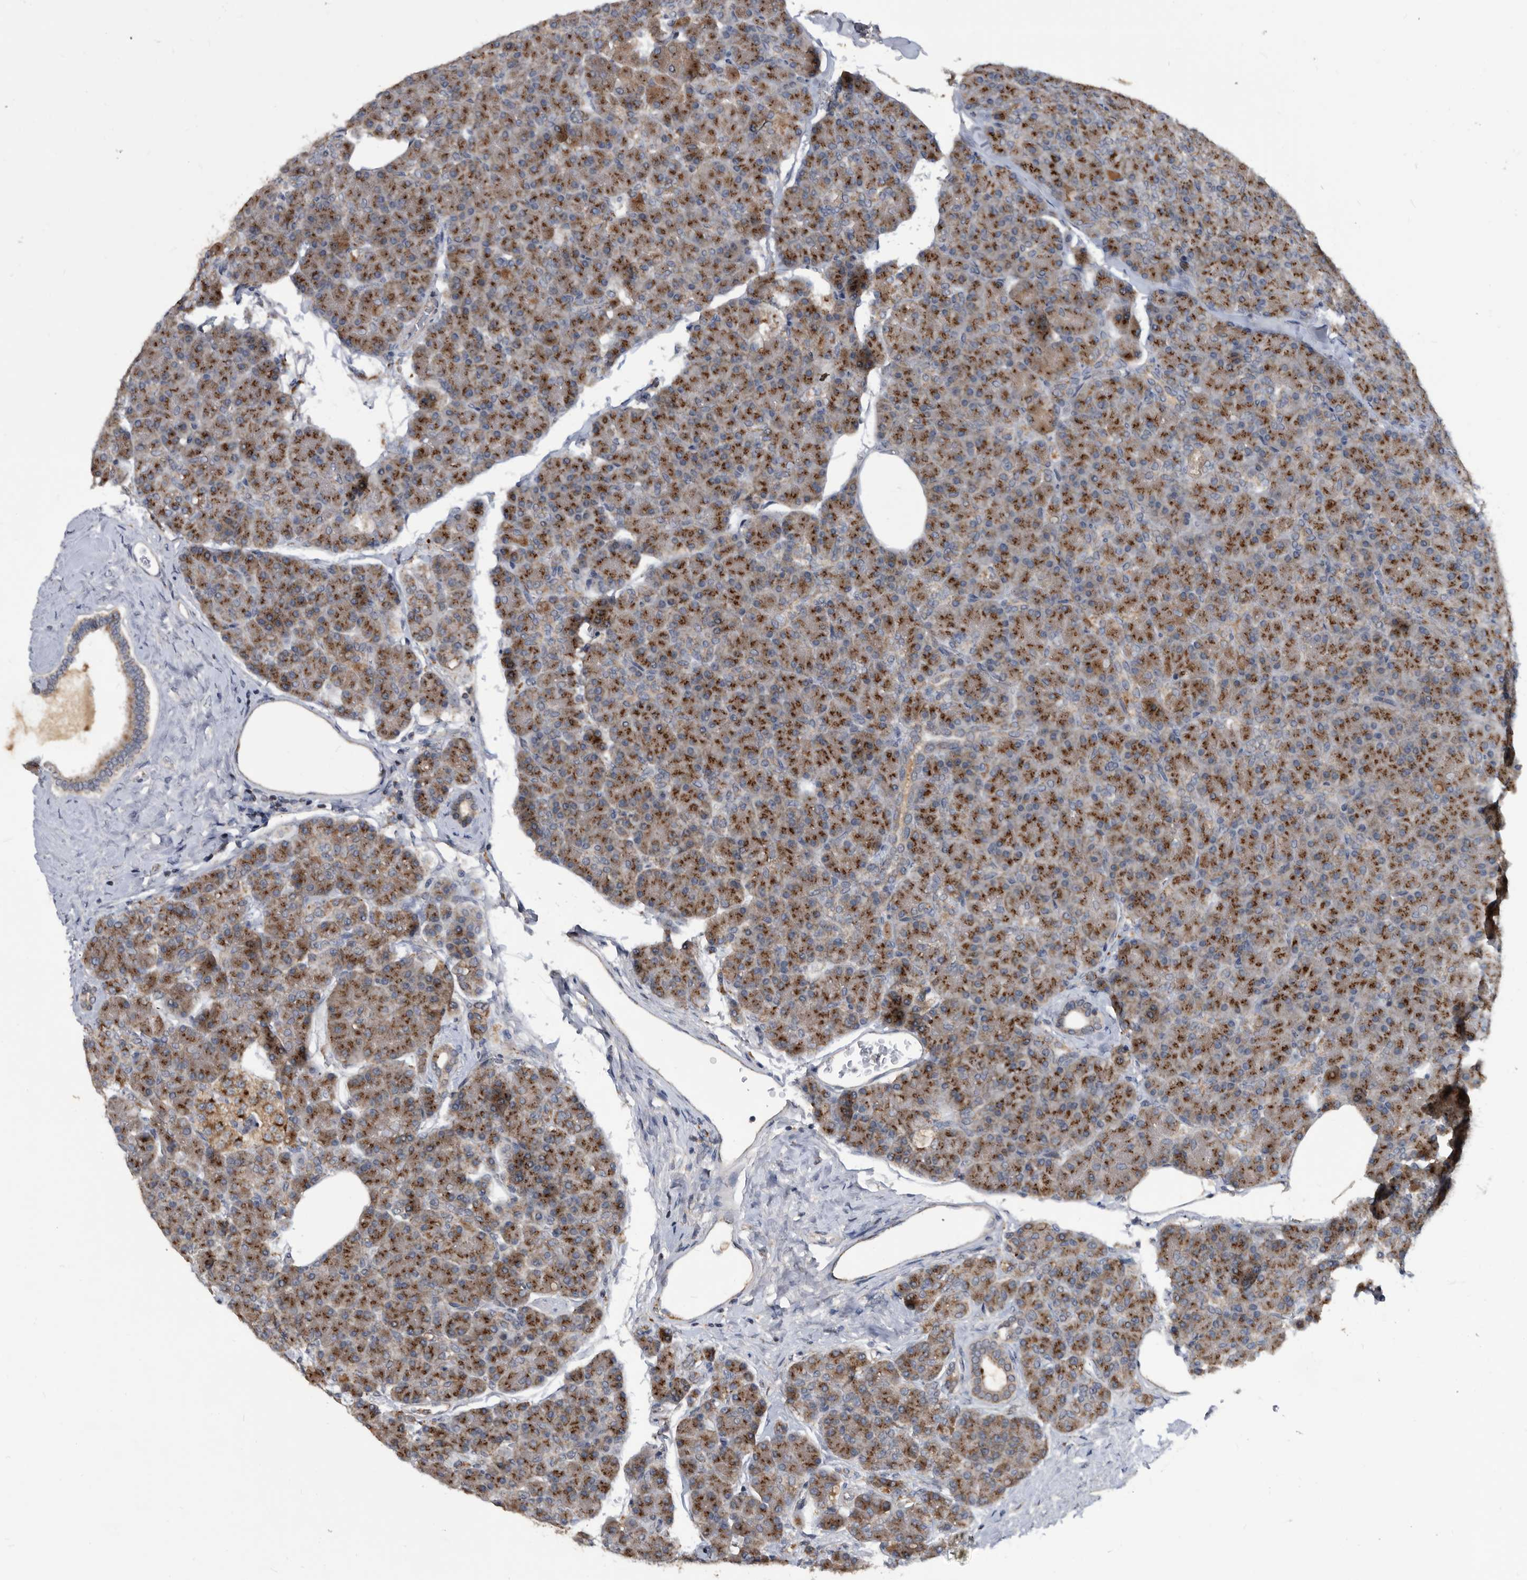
{"staining": {"intensity": "strong", "quantity": ">75%", "location": "cytoplasmic/membranous"}, "tissue": "pancreas", "cell_type": "Exocrine glandular cells", "image_type": "normal", "snomed": [{"axis": "morphology", "description": "Normal tissue, NOS"}, {"axis": "topography", "description": "Pancreas"}], "caption": "Protein expression analysis of unremarkable pancreas demonstrates strong cytoplasmic/membranous positivity in approximately >75% of exocrine glandular cells. (DAB IHC, brown staining for protein, blue staining for nuclei).", "gene": "PI15", "patient": {"sex": "female", "age": 43}}